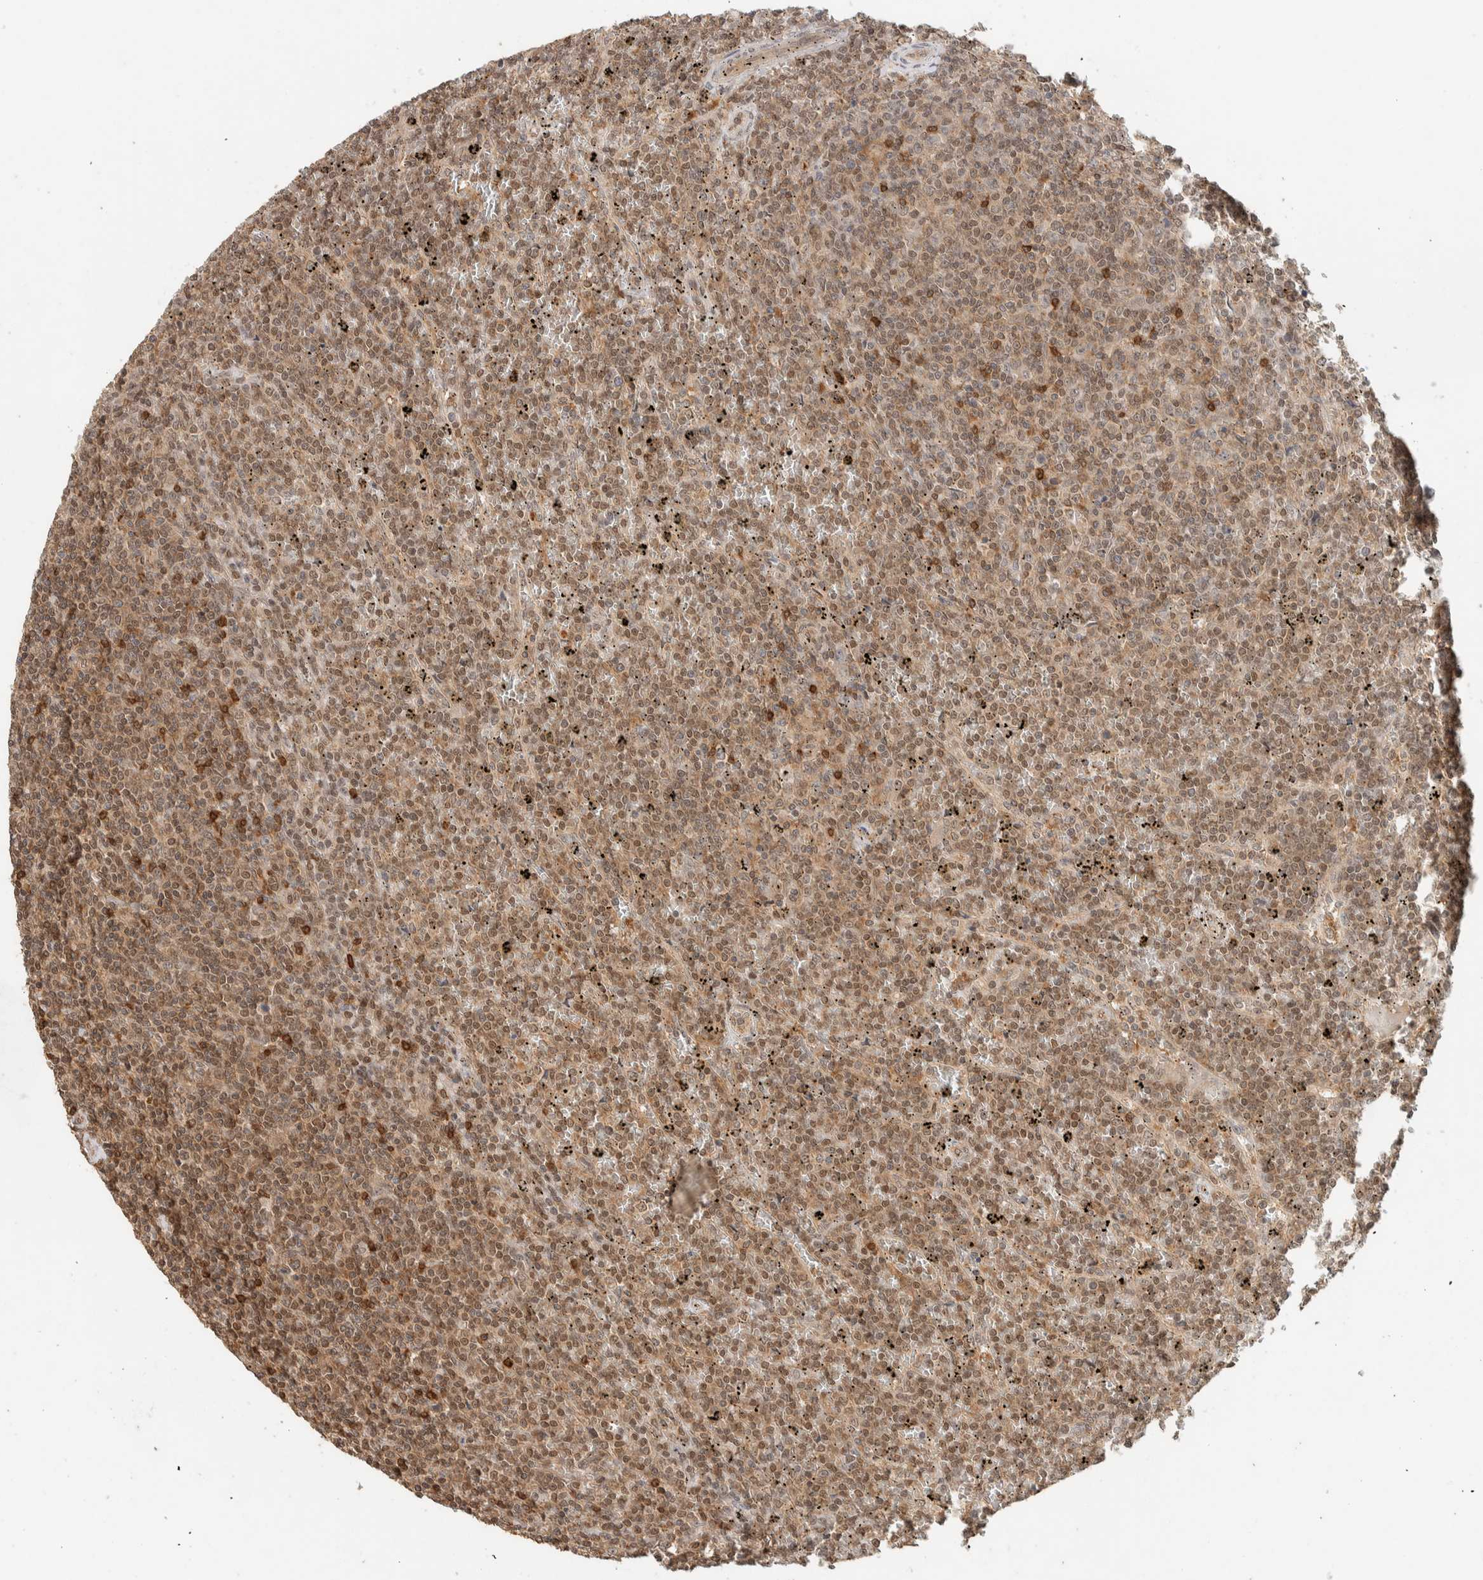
{"staining": {"intensity": "moderate", "quantity": ">75%", "location": "cytoplasmic/membranous,nuclear"}, "tissue": "lymphoma", "cell_type": "Tumor cells", "image_type": "cancer", "snomed": [{"axis": "morphology", "description": "Malignant lymphoma, non-Hodgkin's type, Low grade"}, {"axis": "topography", "description": "Spleen"}], "caption": "This is a histology image of IHC staining of lymphoma, which shows moderate staining in the cytoplasmic/membranous and nuclear of tumor cells.", "gene": "ZNF567", "patient": {"sex": "female", "age": 19}}